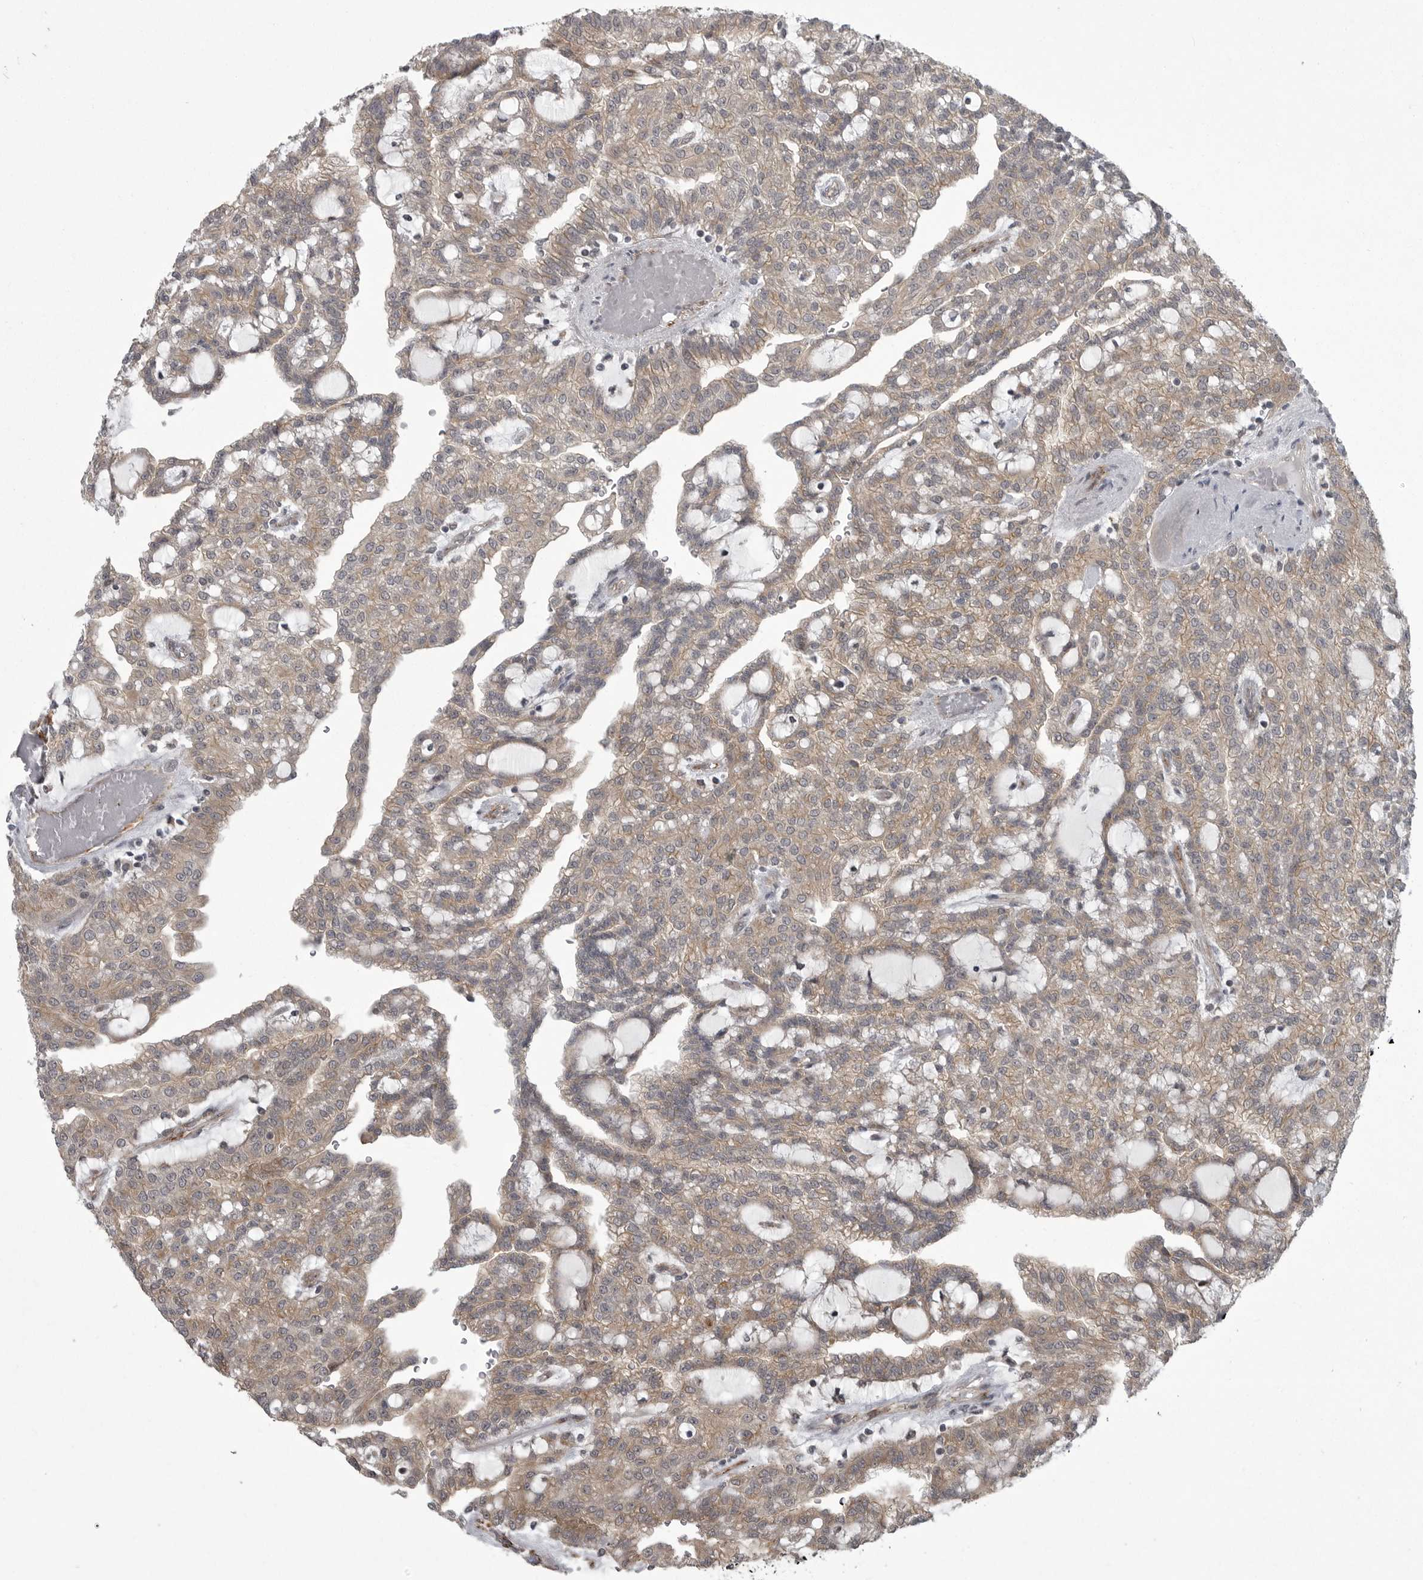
{"staining": {"intensity": "weak", "quantity": ">75%", "location": "cytoplasmic/membranous"}, "tissue": "renal cancer", "cell_type": "Tumor cells", "image_type": "cancer", "snomed": [{"axis": "morphology", "description": "Adenocarcinoma, NOS"}, {"axis": "topography", "description": "Kidney"}], "caption": "Approximately >75% of tumor cells in human renal adenocarcinoma display weak cytoplasmic/membranous protein staining as visualized by brown immunohistochemical staining.", "gene": "PPP1R9A", "patient": {"sex": "male", "age": 63}}